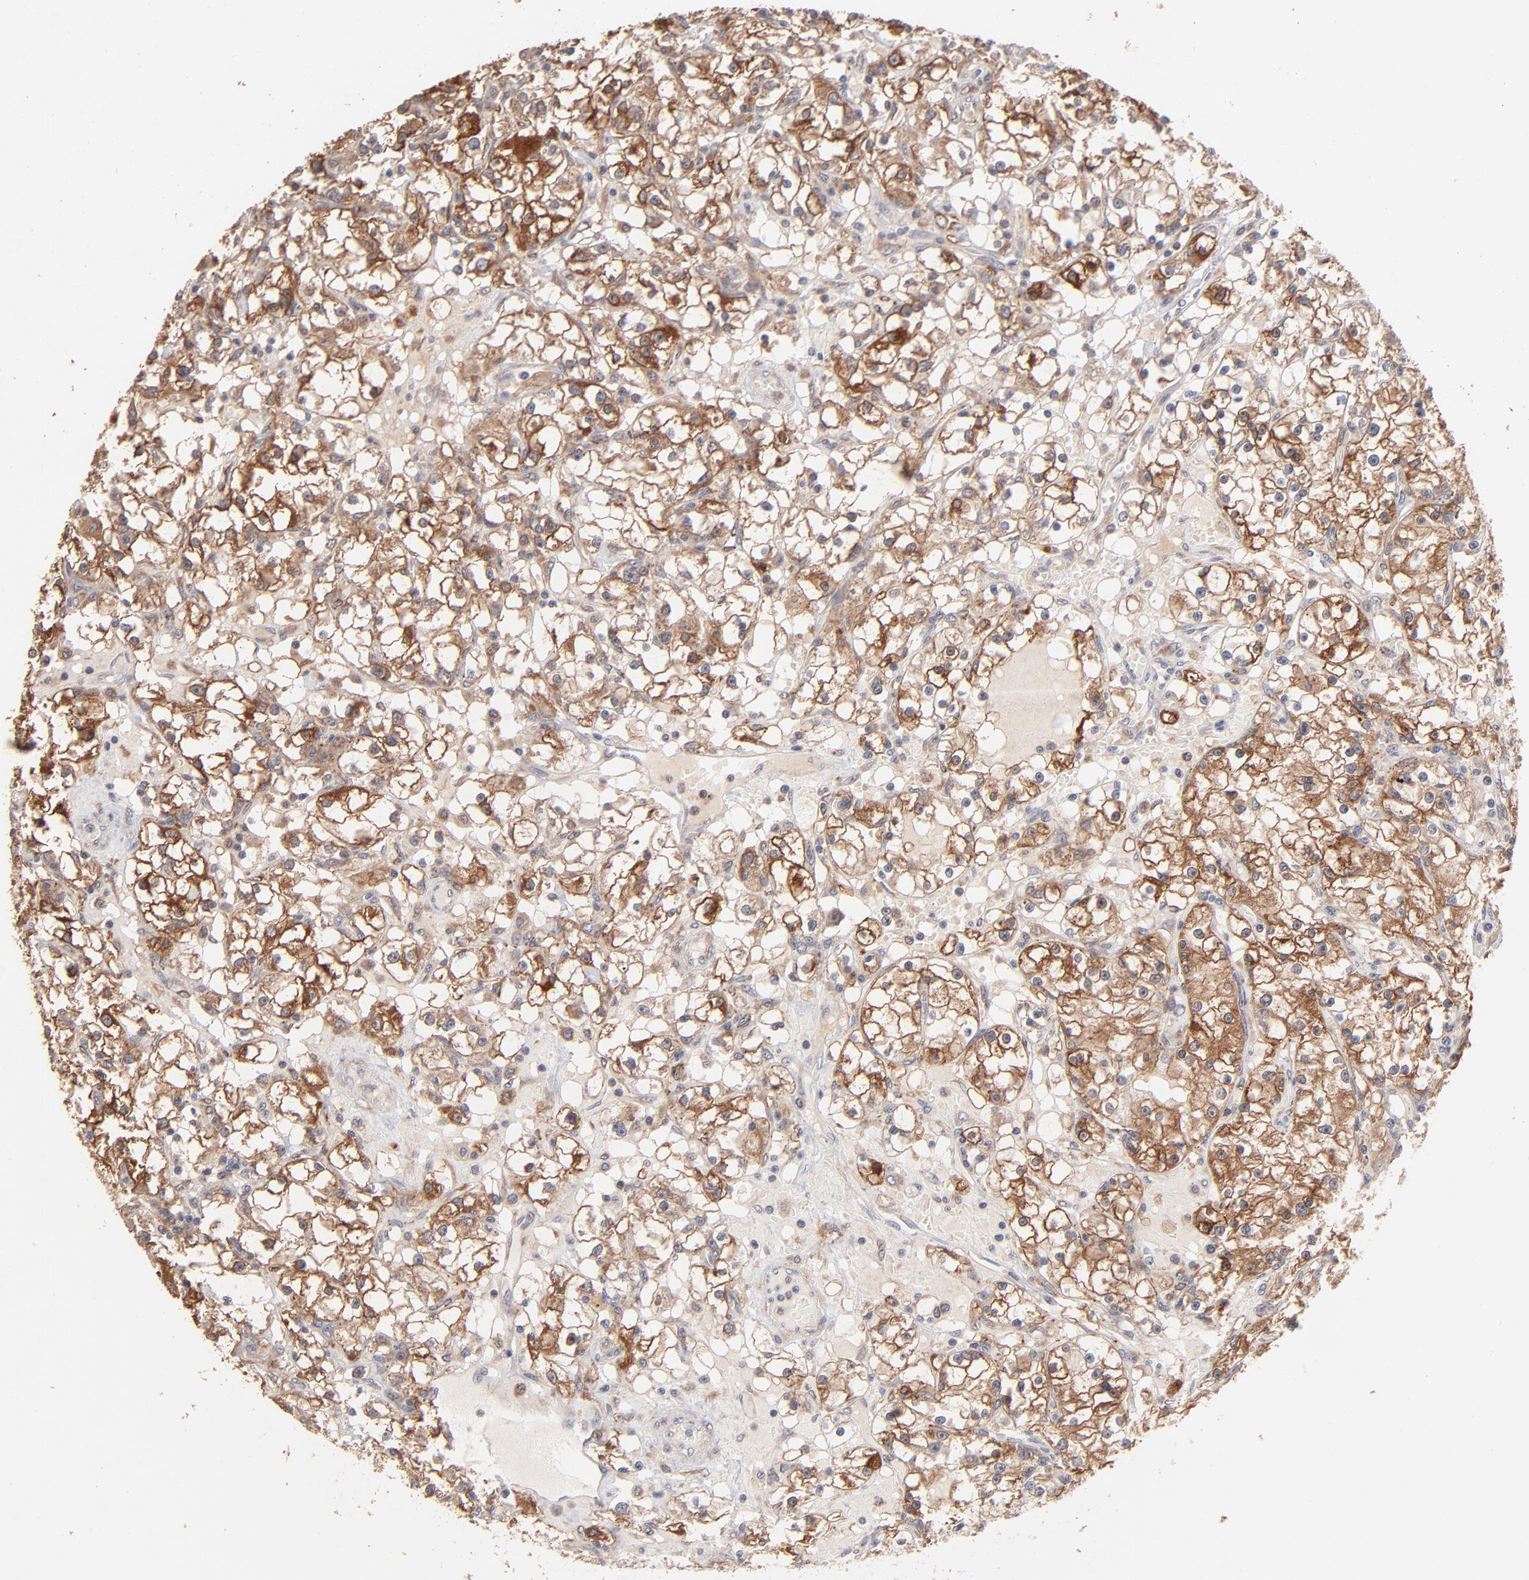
{"staining": {"intensity": "moderate", "quantity": ">75%", "location": "cytoplasmic/membranous"}, "tissue": "renal cancer", "cell_type": "Tumor cells", "image_type": "cancer", "snomed": [{"axis": "morphology", "description": "Adenocarcinoma, NOS"}, {"axis": "topography", "description": "Kidney"}], "caption": "Immunohistochemical staining of renal adenocarcinoma exhibits moderate cytoplasmic/membranous protein expression in about >75% of tumor cells.", "gene": "IVNS1ABP", "patient": {"sex": "male", "age": 56}}